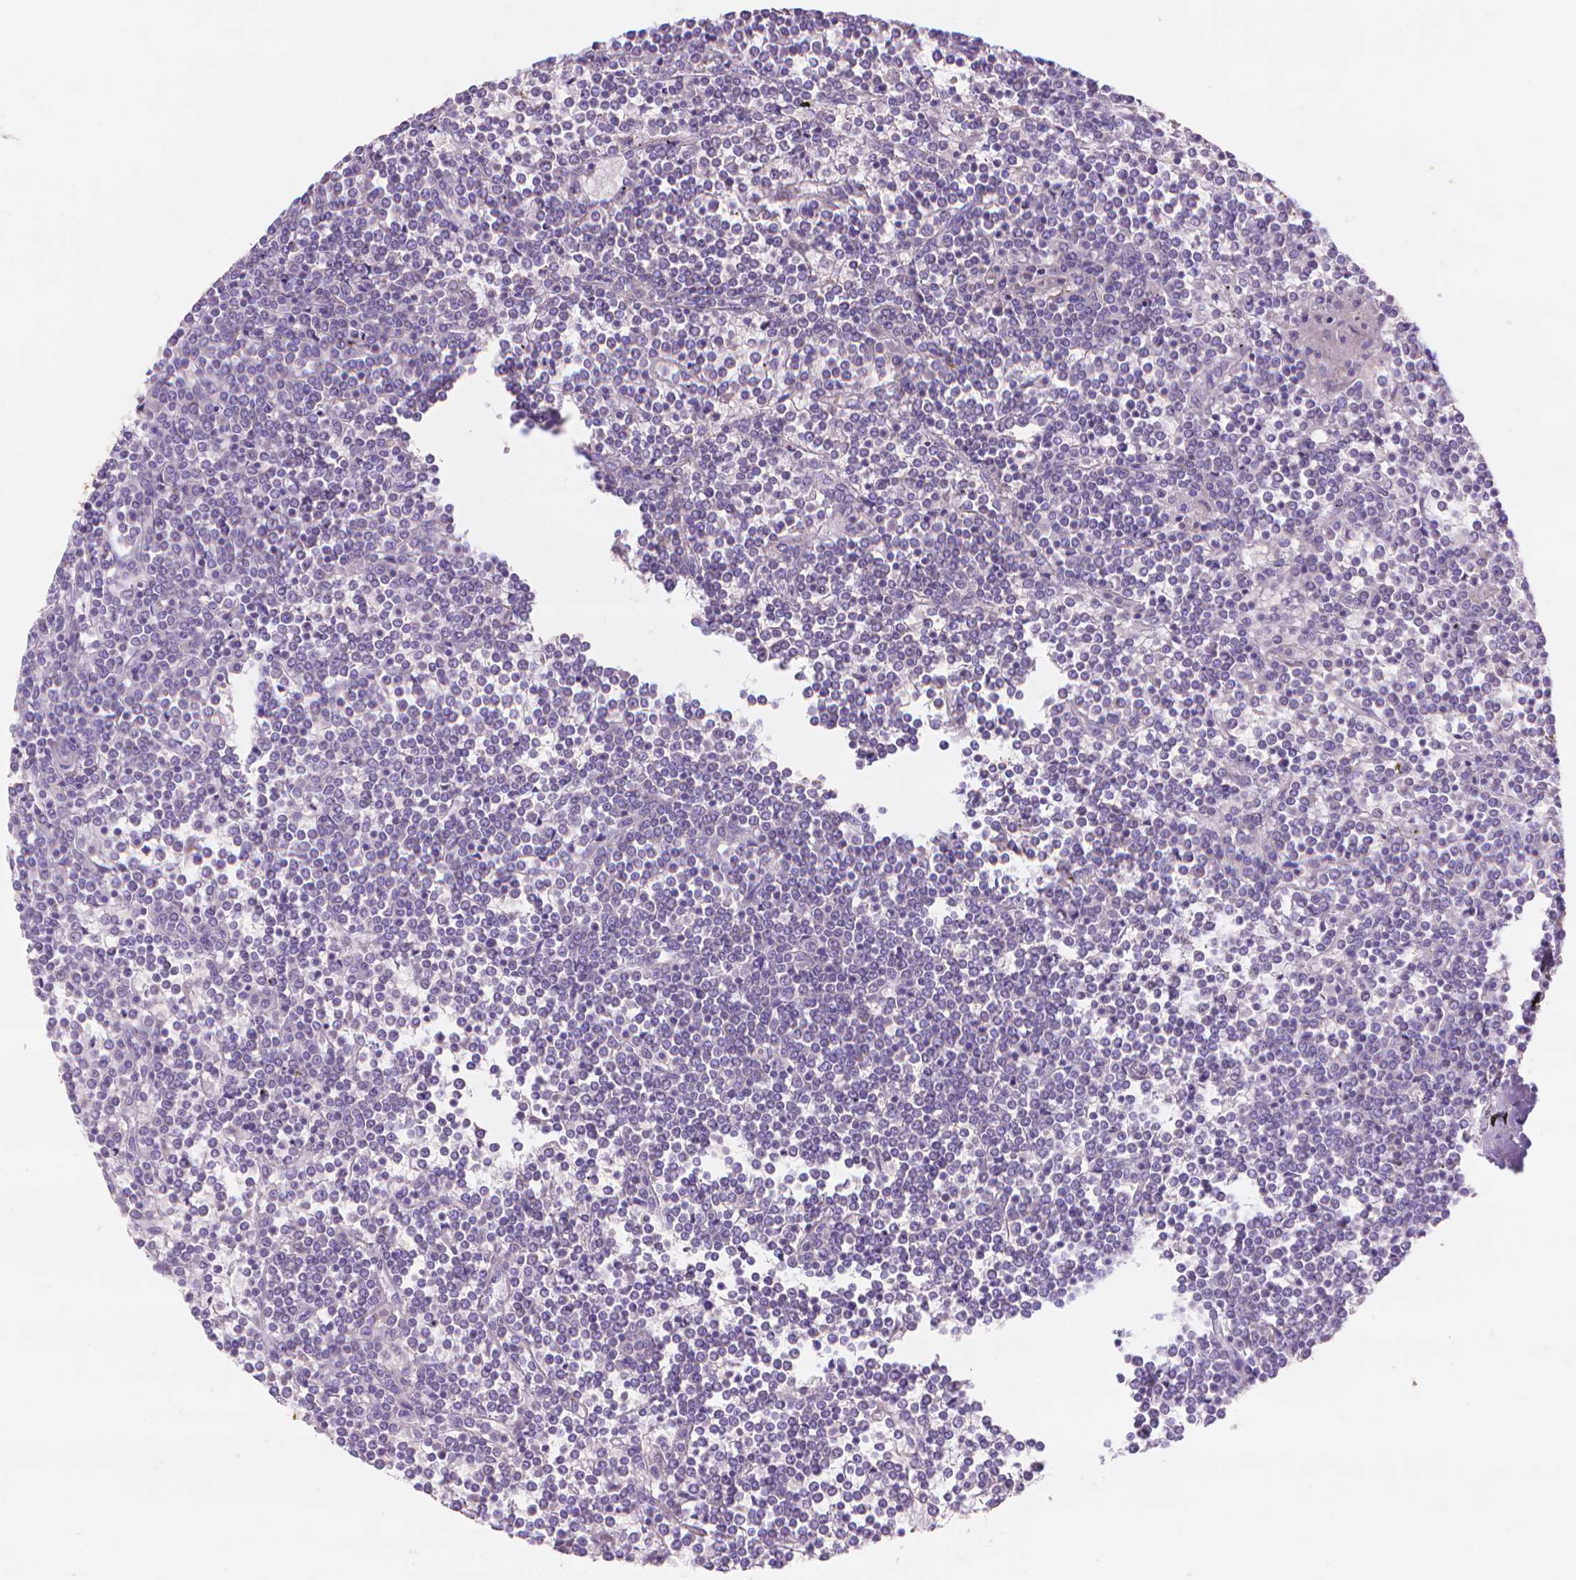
{"staining": {"intensity": "negative", "quantity": "none", "location": "none"}, "tissue": "lymphoma", "cell_type": "Tumor cells", "image_type": "cancer", "snomed": [{"axis": "morphology", "description": "Malignant lymphoma, non-Hodgkin's type, Low grade"}, {"axis": "topography", "description": "Spleen"}], "caption": "A high-resolution photomicrograph shows IHC staining of low-grade malignant lymphoma, non-Hodgkin's type, which reveals no significant expression in tumor cells.", "gene": "MMP11", "patient": {"sex": "female", "age": 19}}